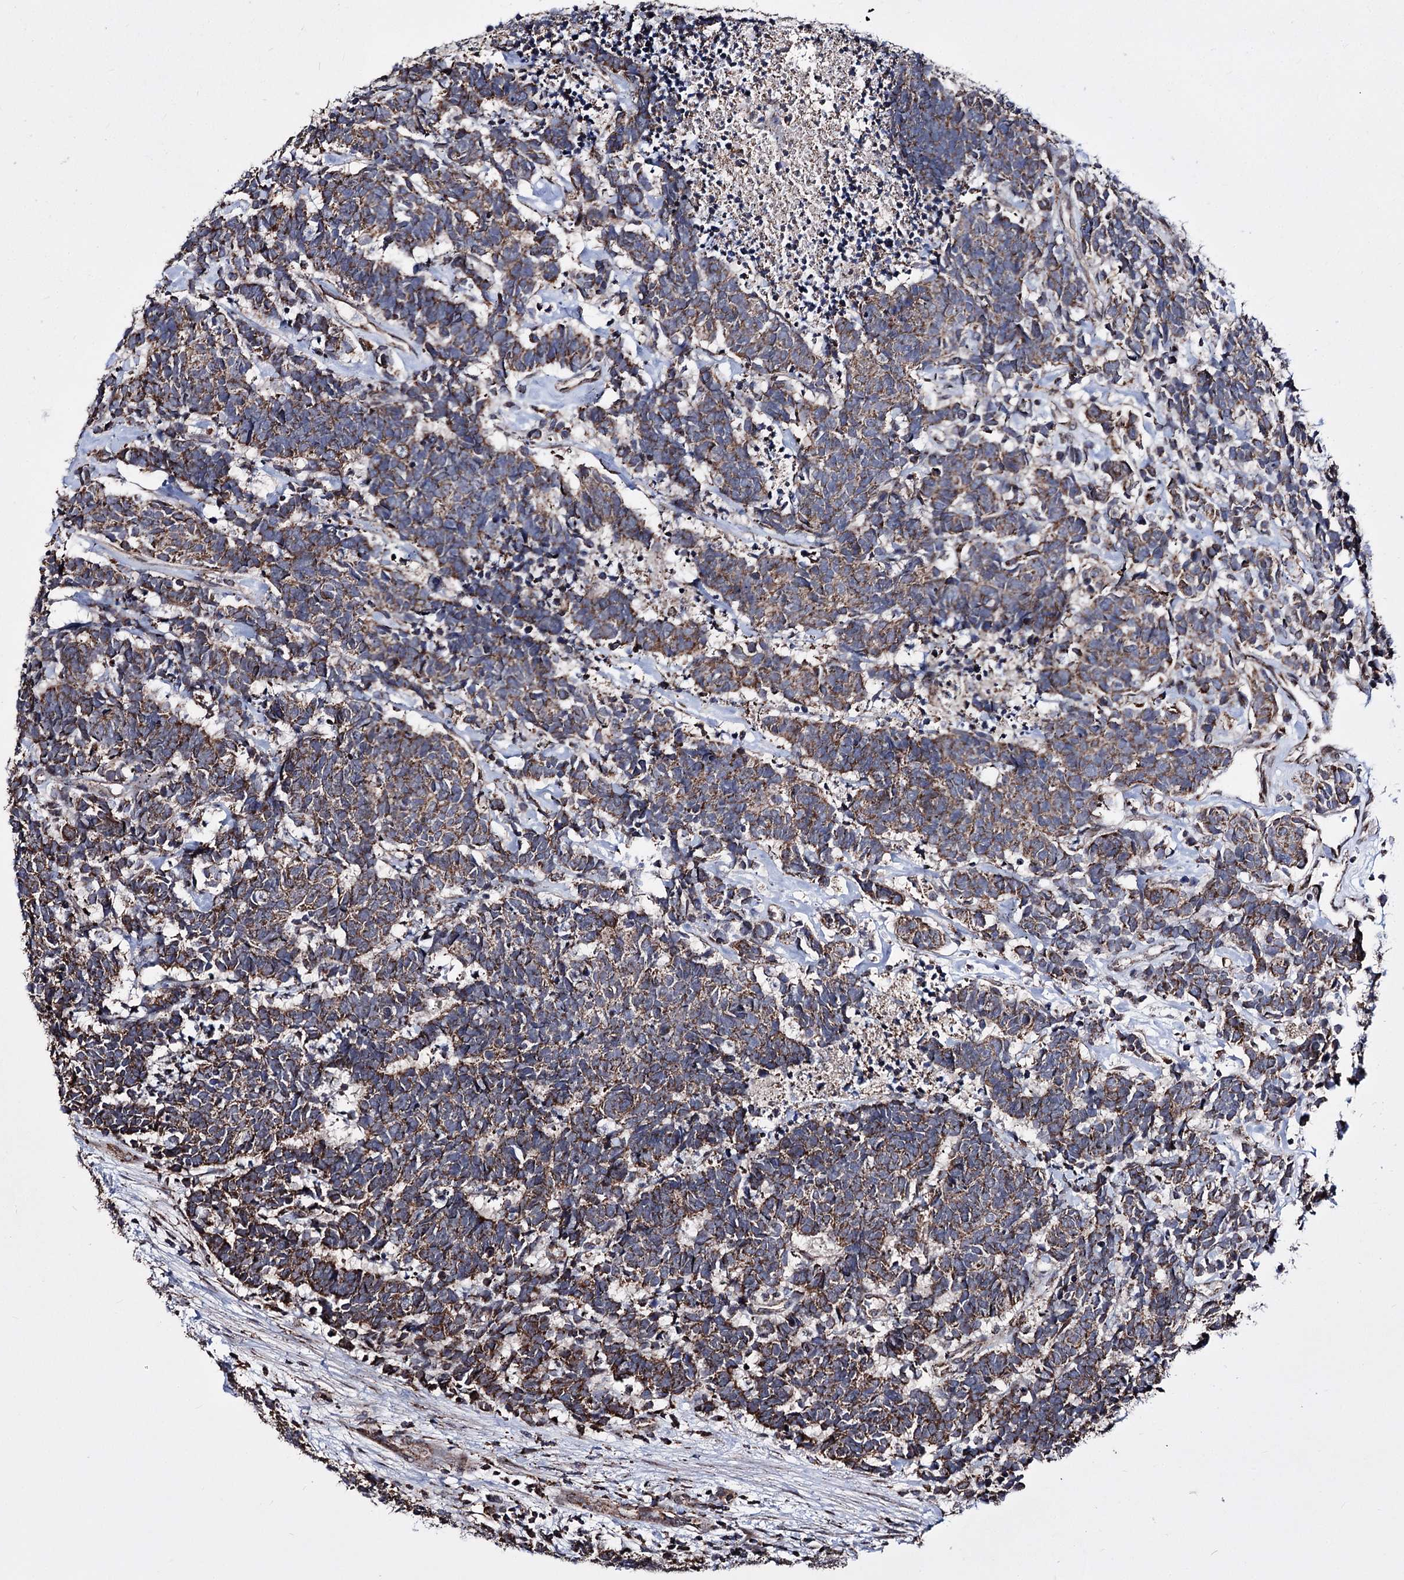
{"staining": {"intensity": "moderate", "quantity": ">75%", "location": "cytoplasmic/membranous"}, "tissue": "carcinoid", "cell_type": "Tumor cells", "image_type": "cancer", "snomed": [{"axis": "morphology", "description": "Carcinoma, NOS"}, {"axis": "morphology", "description": "Carcinoid, malignant, NOS"}, {"axis": "topography", "description": "Urinary bladder"}], "caption": "There is medium levels of moderate cytoplasmic/membranous staining in tumor cells of carcinoid, as demonstrated by immunohistochemical staining (brown color).", "gene": "CREB3L4", "patient": {"sex": "male", "age": 57}}